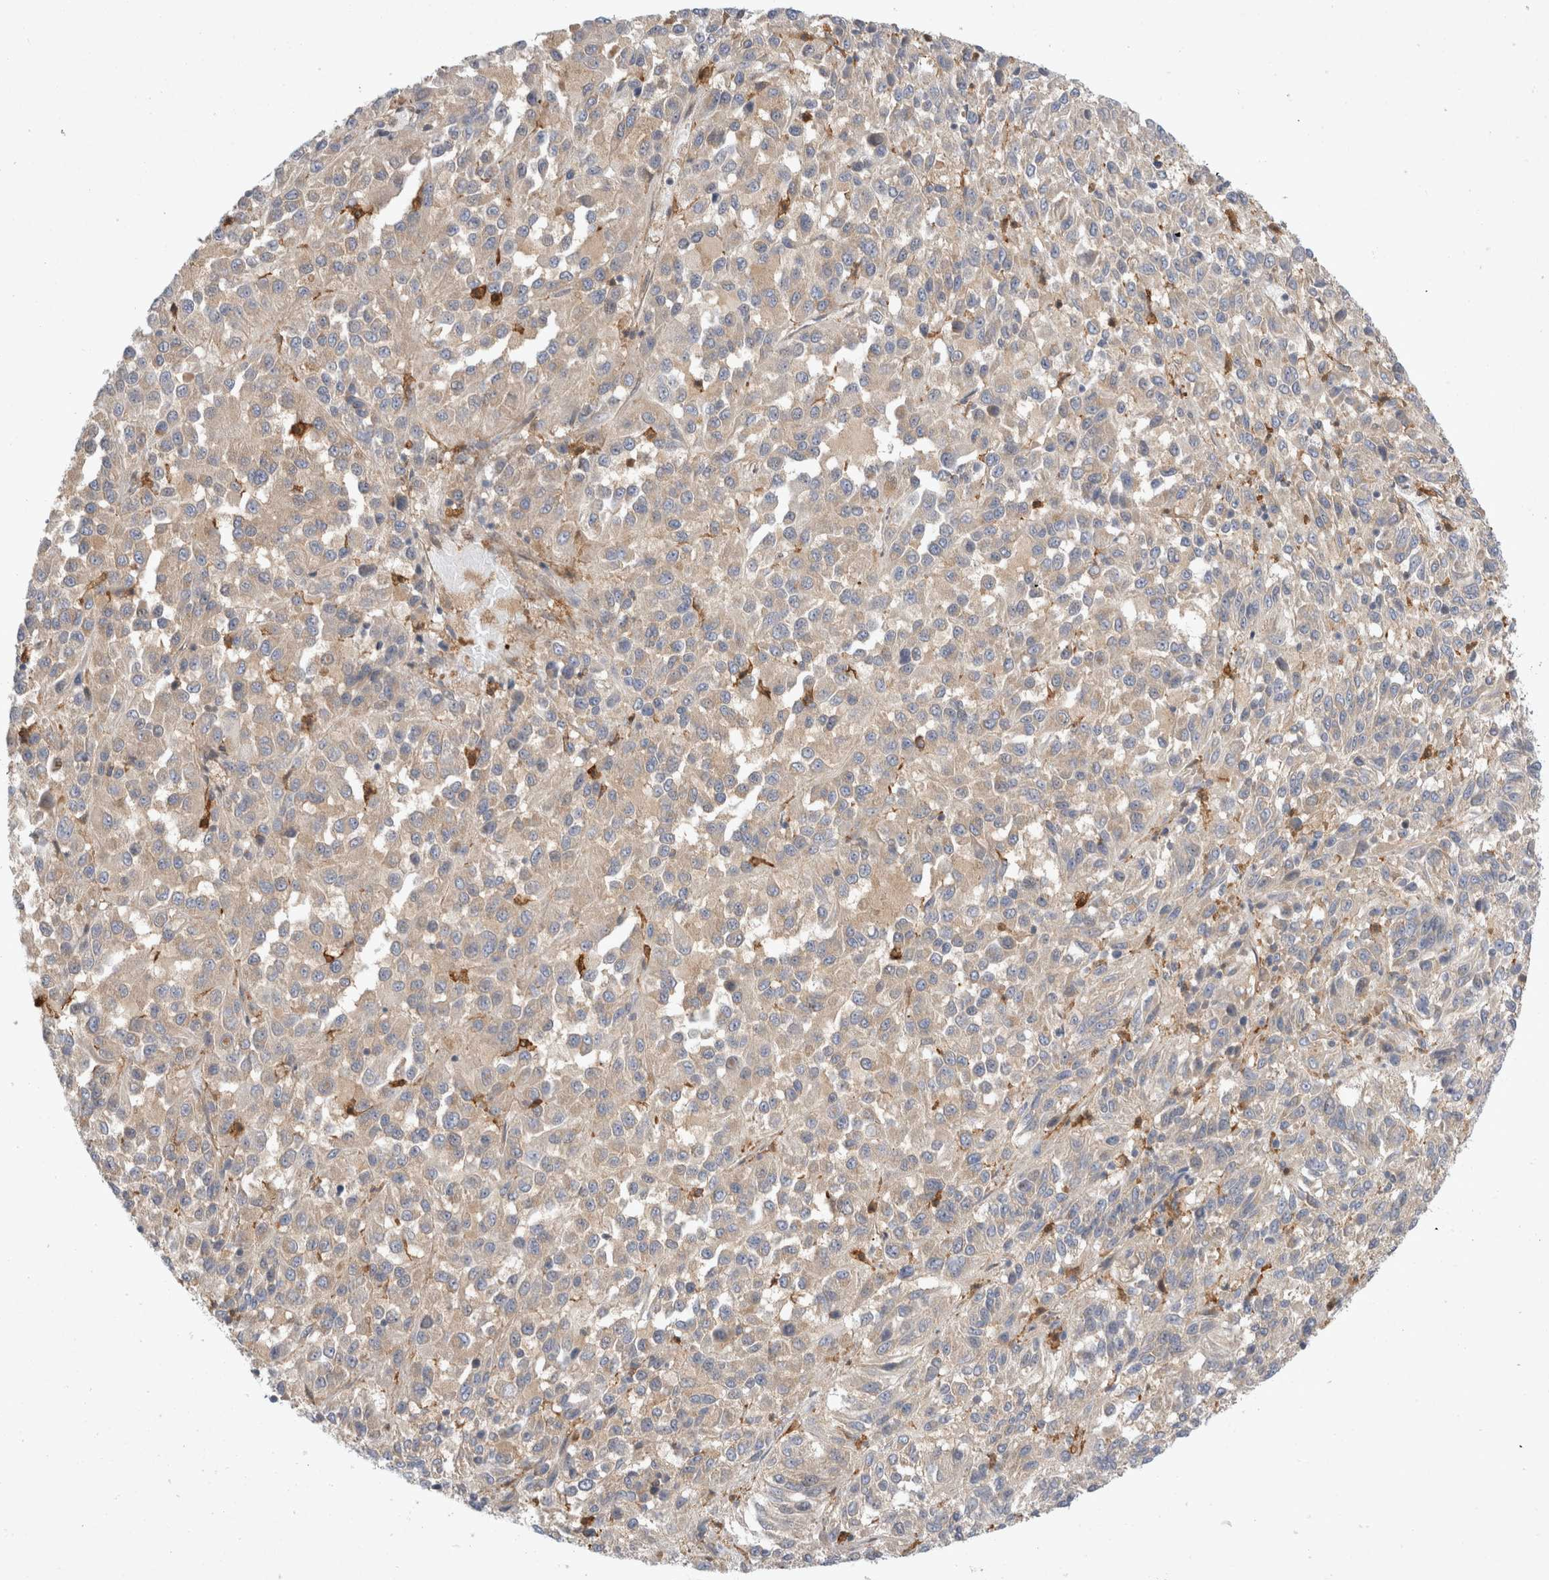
{"staining": {"intensity": "weak", "quantity": ">75%", "location": "cytoplasmic/membranous"}, "tissue": "melanoma", "cell_type": "Tumor cells", "image_type": "cancer", "snomed": [{"axis": "morphology", "description": "Malignant melanoma, Metastatic site"}, {"axis": "topography", "description": "Lung"}], "caption": "Weak cytoplasmic/membranous expression is present in about >75% of tumor cells in melanoma.", "gene": "CDCA7L", "patient": {"sex": "male", "age": 64}}